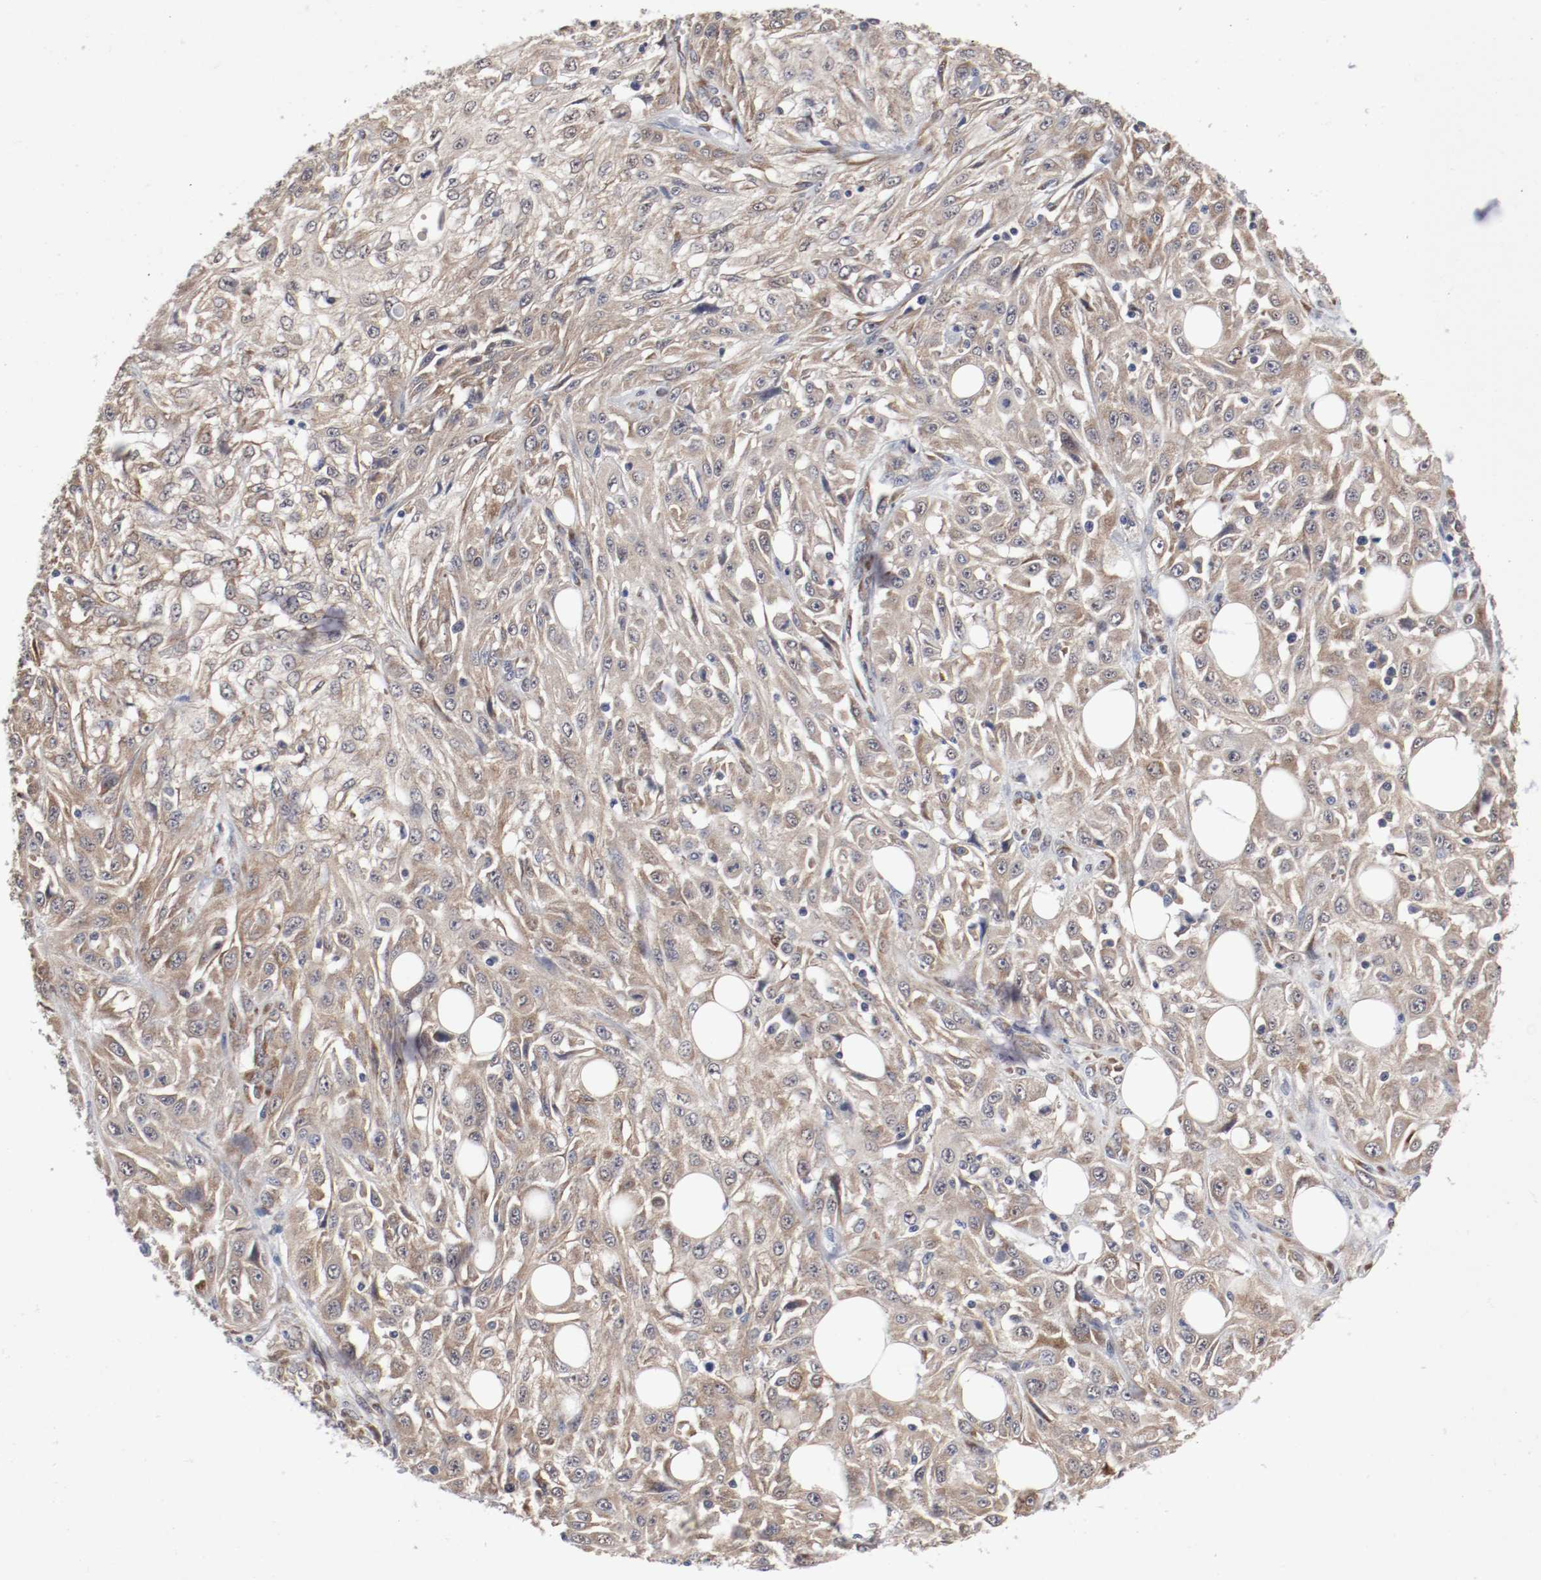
{"staining": {"intensity": "weak", "quantity": ">75%", "location": "cytoplasmic/membranous"}, "tissue": "skin cancer", "cell_type": "Tumor cells", "image_type": "cancer", "snomed": [{"axis": "morphology", "description": "Squamous cell carcinoma, NOS"}, {"axis": "topography", "description": "Skin"}], "caption": "Immunohistochemical staining of human skin cancer exhibits weak cytoplasmic/membranous protein staining in approximately >75% of tumor cells.", "gene": "FKBP3", "patient": {"sex": "male", "age": 75}}